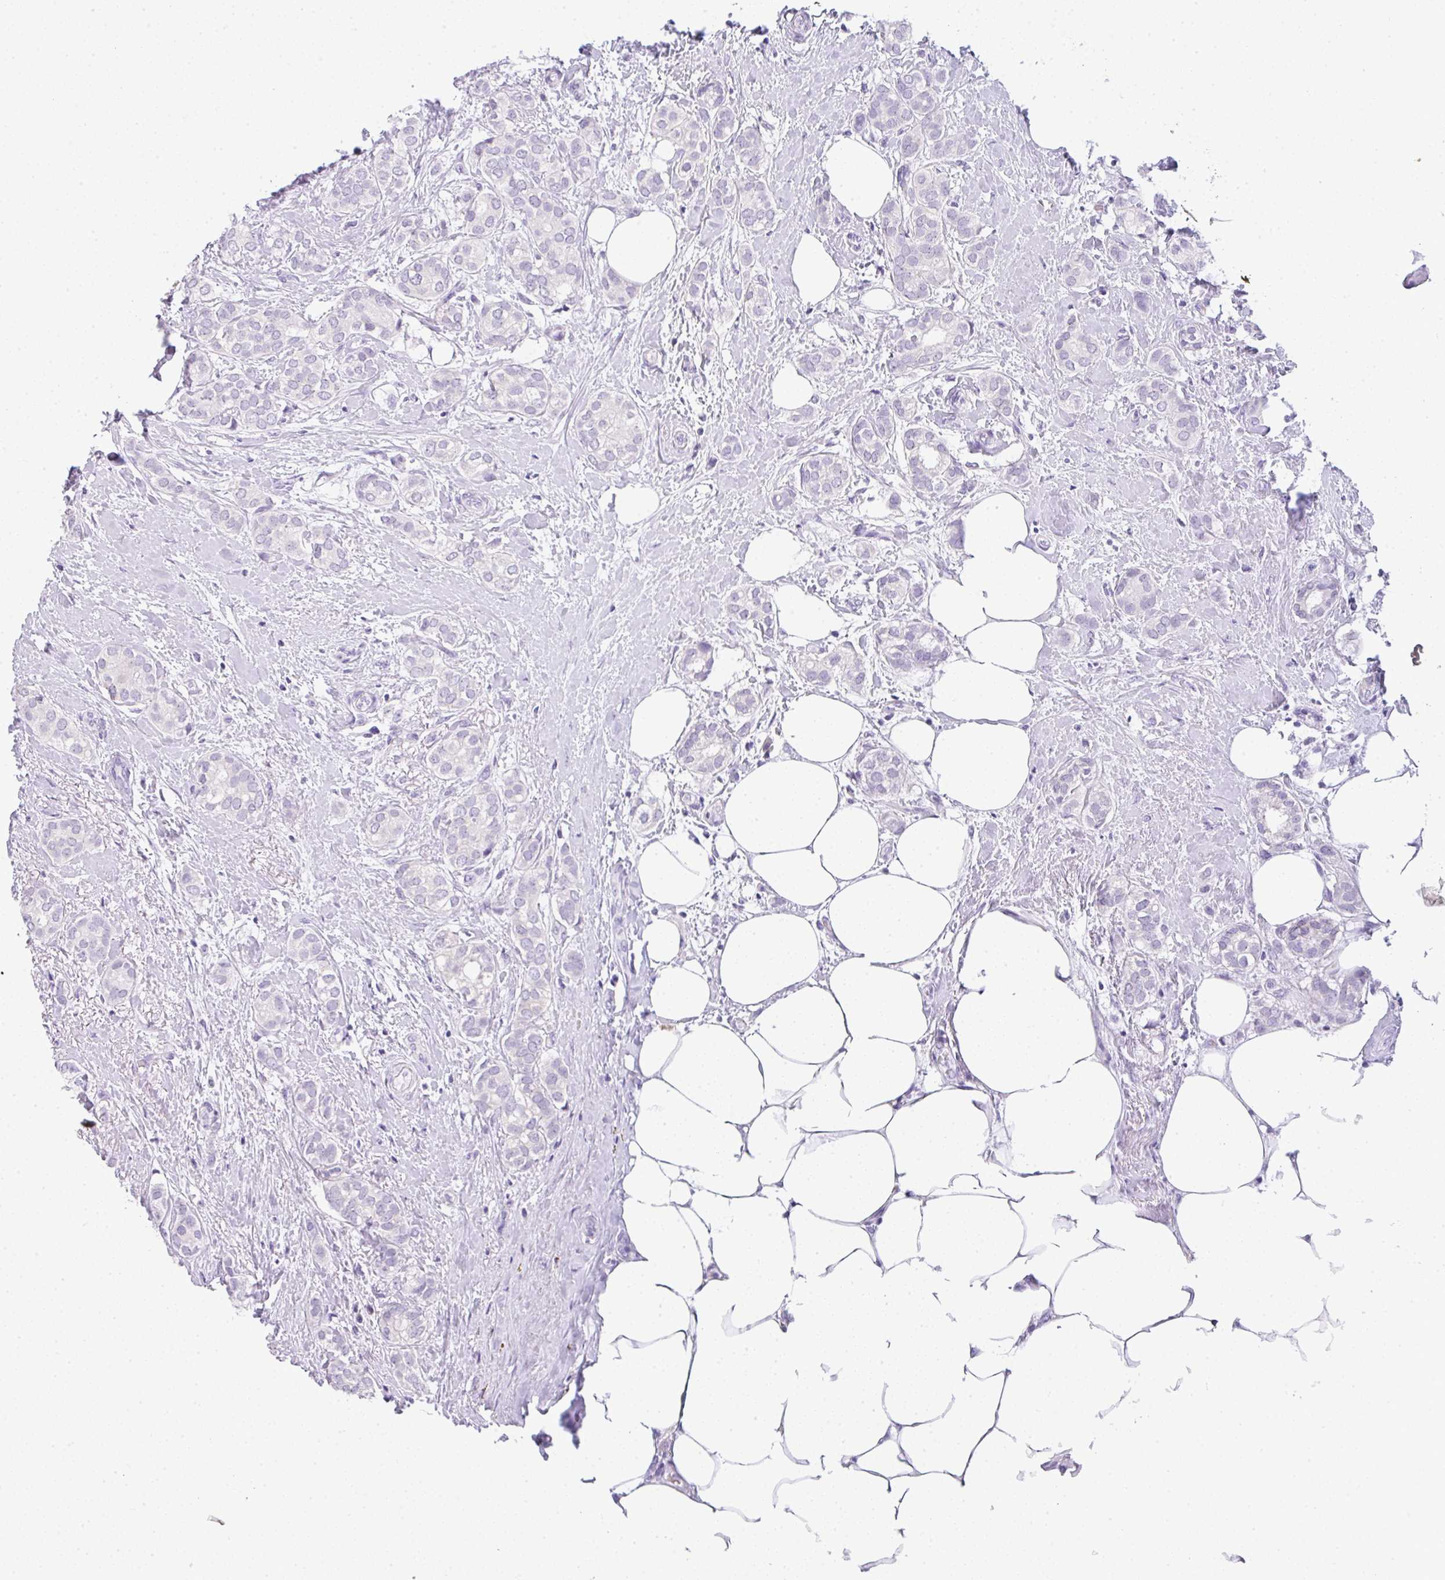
{"staining": {"intensity": "negative", "quantity": "none", "location": "none"}, "tissue": "breast cancer", "cell_type": "Tumor cells", "image_type": "cancer", "snomed": [{"axis": "morphology", "description": "Duct carcinoma"}, {"axis": "topography", "description": "Breast"}], "caption": "Intraductal carcinoma (breast) stained for a protein using immunohistochemistry (IHC) exhibits no expression tumor cells.", "gene": "LPAR4", "patient": {"sex": "female", "age": 73}}